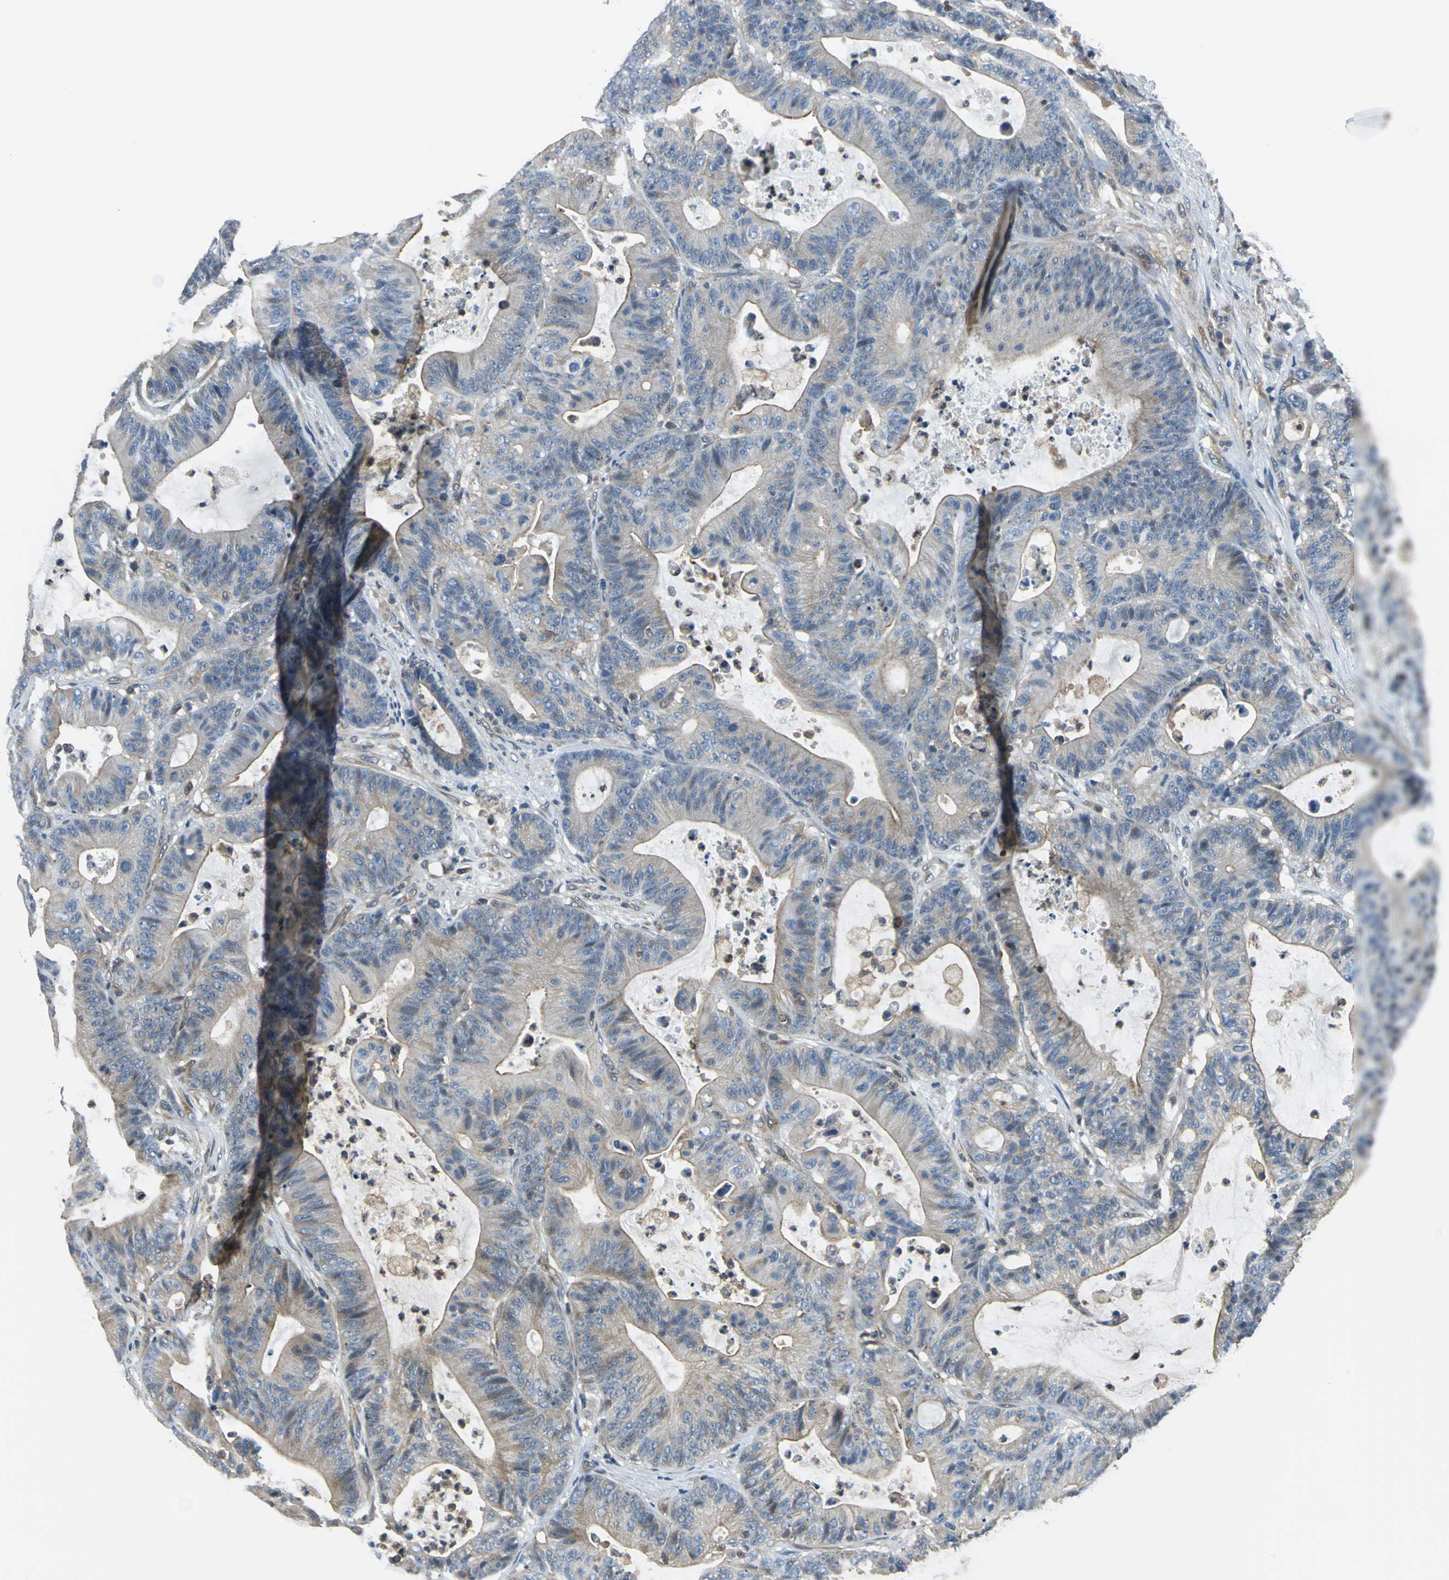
{"staining": {"intensity": "moderate", "quantity": "<25%", "location": "cytoplasmic/membranous"}, "tissue": "colorectal cancer", "cell_type": "Tumor cells", "image_type": "cancer", "snomed": [{"axis": "morphology", "description": "Adenocarcinoma, NOS"}, {"axis": "topography", "description": "Colon"}], "caption": "Protein staining of adenocarcinoma (colorectal) tissue demonstrates moderate cytoplasmic/membranous positivity in approximately <25% of tumor cells. (DAB = brown stain, brightfield microscopy at high magnification).", "gene": "ARPC3", "patient": {"sex": "female", "age": 84}}